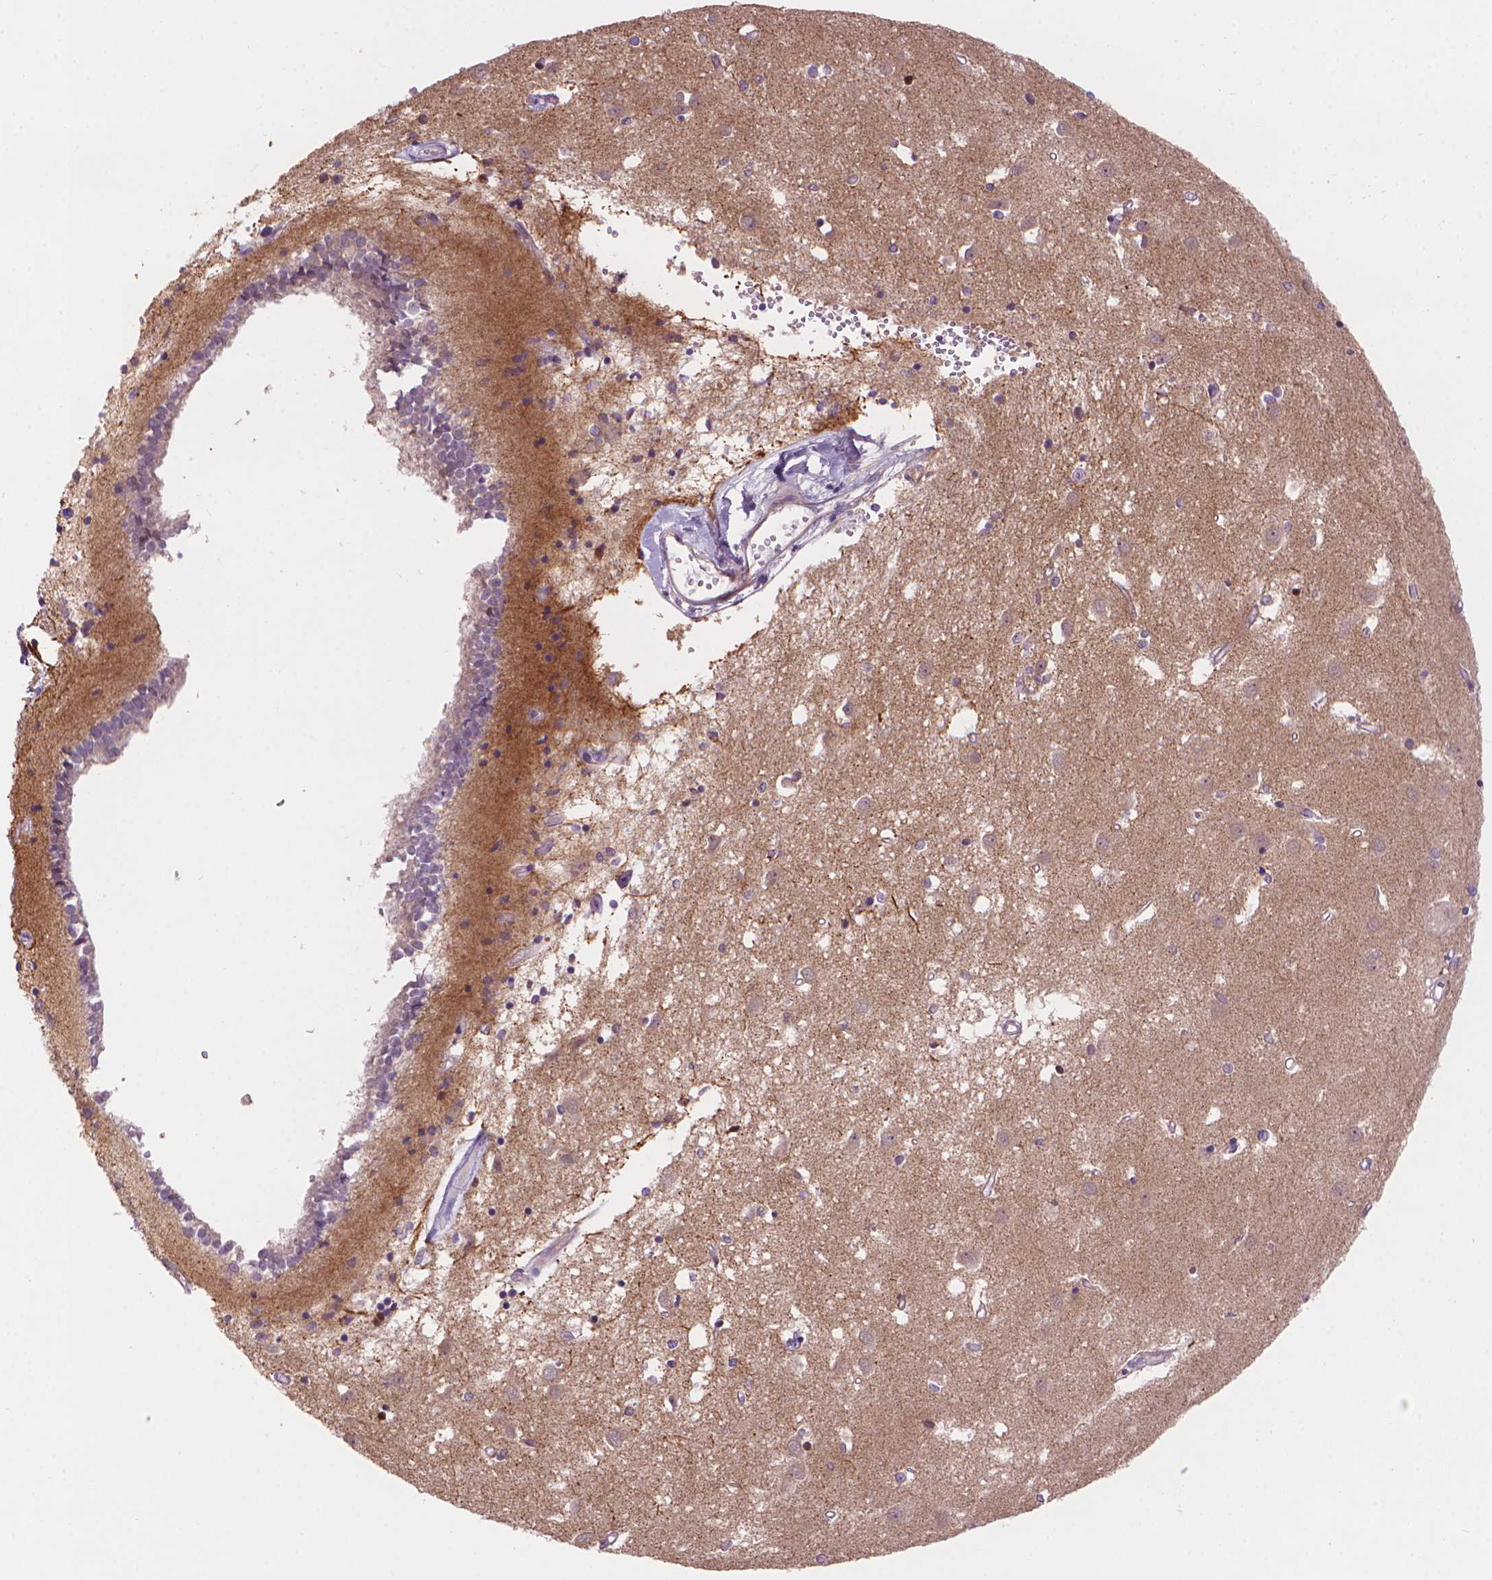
{"staining": {"intensity": "negative", "quantity": "none", "location": "none"}, "tissue": "caudate", "cell_type": "Glial cells", "image_type": "normal", "snomed": [{"axis": "morphology", "description": "Normal tissue, NOS"}, {"axis": "topography", "description": "Lateral ventricle wall"}], "caption": "Immunohistochemistry (IHC) micrograph of unremarkable caudate: caudate stained with DAB shows no significant protein expression in glial cells. Brightfield microscopy of IHC stained with DAB (brown) and hematoxylin (blue), captured at high magnification.", "gene": "AMMECR1L", "patient": {"sex": "male", "age": 54}}